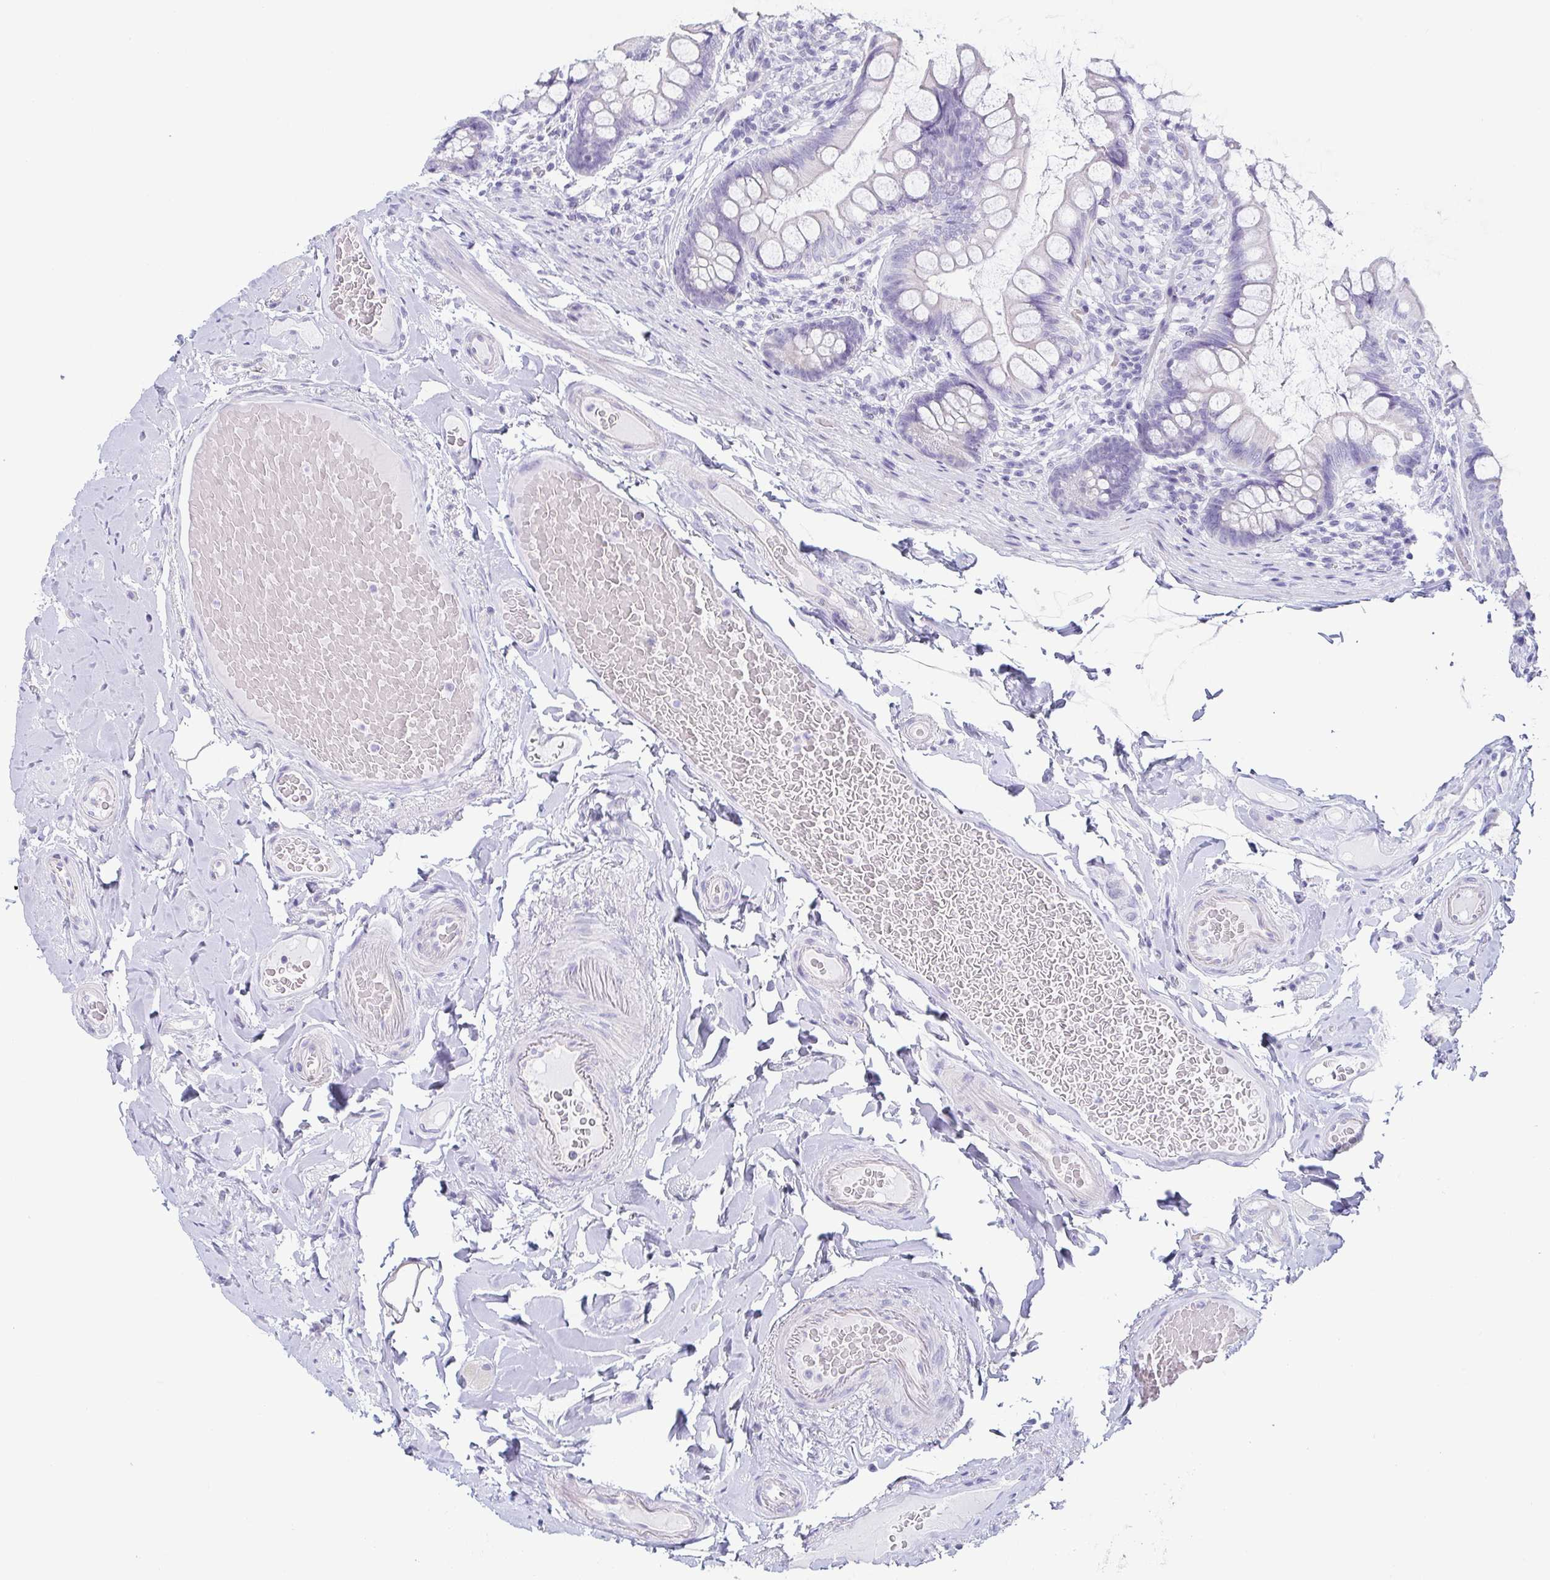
{"staining": {"intensity": "negative", "quantity": "none", "location": "none"}, "tissue": "small intestine", "cell_type": "Glandular cells", "image_type": "normal", "snomed": [{"axis": "morphology", "description": "Normal tissue, NOS"}, {"axis": "topography", "description": "Small intestine"}], "caption": "High power microscopy photomicrograph of an IHC micrograph of normal small intestine, revealing no significant positivity in glandular cells. (DAB (3,3'-diaminobenzidine) immunohistochemistry with hematoxylin counter stain).", "gene": "PRR27", "patient": {"sex": "male", "age": 70}}